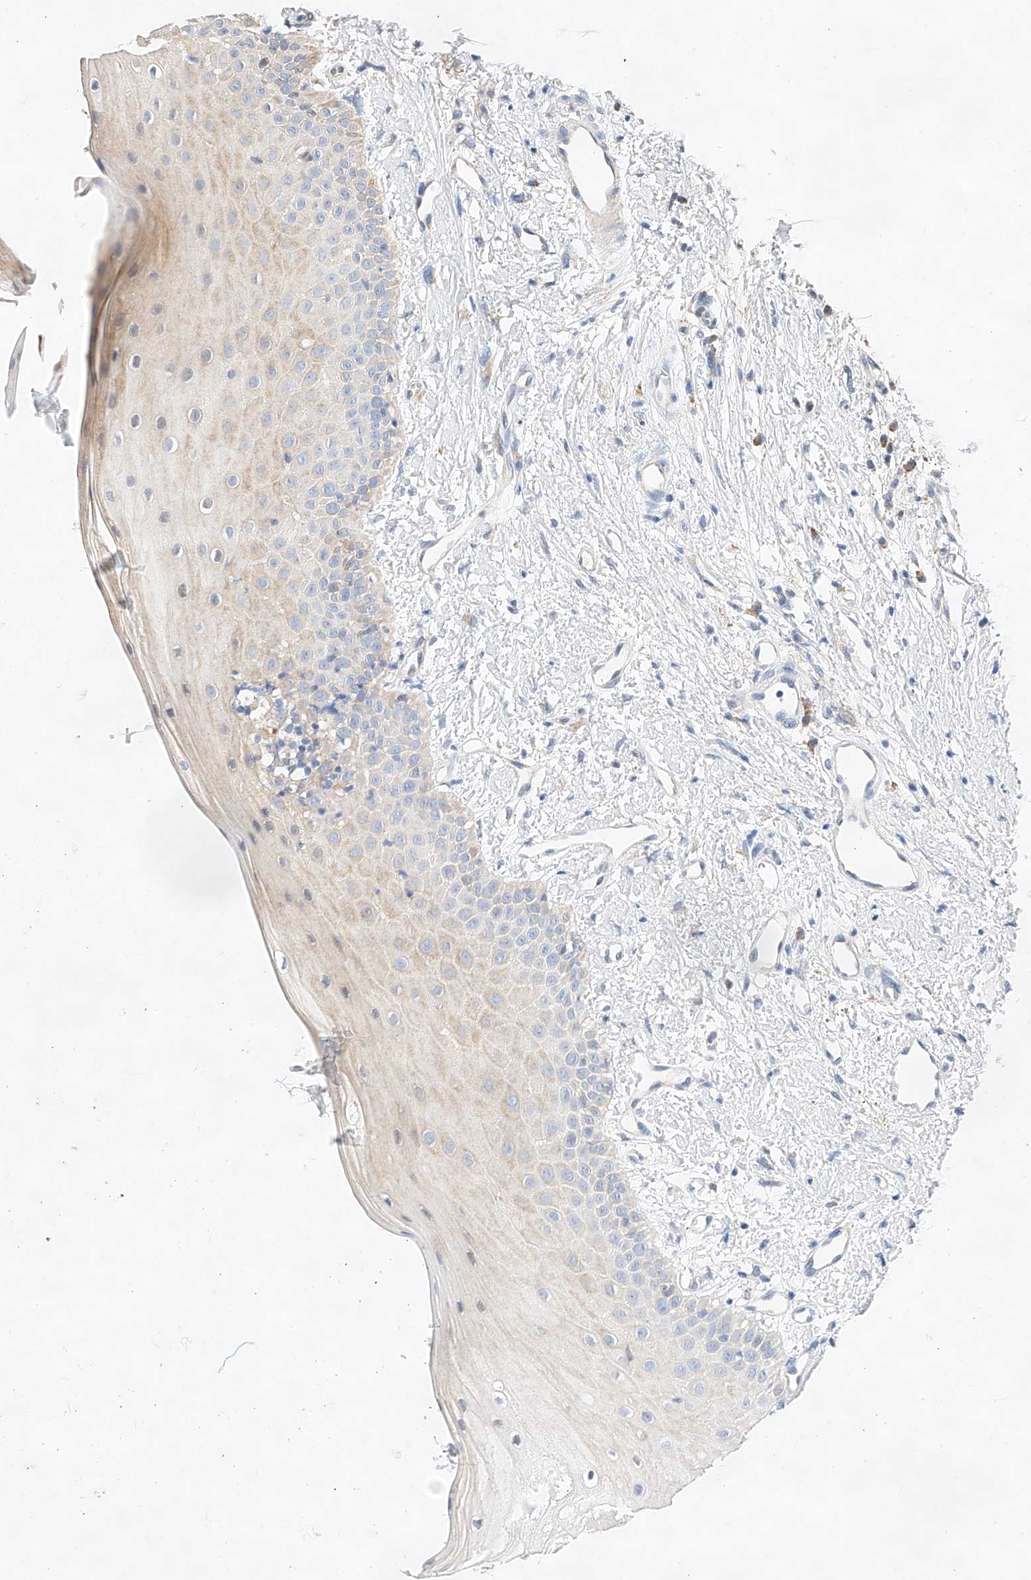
{"staining": {"intensity": "weak", "quantity": "25%-75%", "location": "cytoplasmic/membranous"}, "tissue": "oral mucosa", "cell_type": "Squamous epithelial cells", "image_type": "normal", "snomed": [{"axis": "morphology", "description": "Normal tissue, NOS"}, {"axis": "topography", "description": "Oral tissue"}], "caption": "Brown immunohistochemical staining in normal oral mucosa displays weak cytoplasmic/membranous staining in about 25%-75% of squamous epithelial cells. (DAB (3,3'-diaminobenzidine) = brown stain, brightfield microscopy at high magnification).", "gene": "ATP9B", "patient": {"sex": "female", "age": 63}}